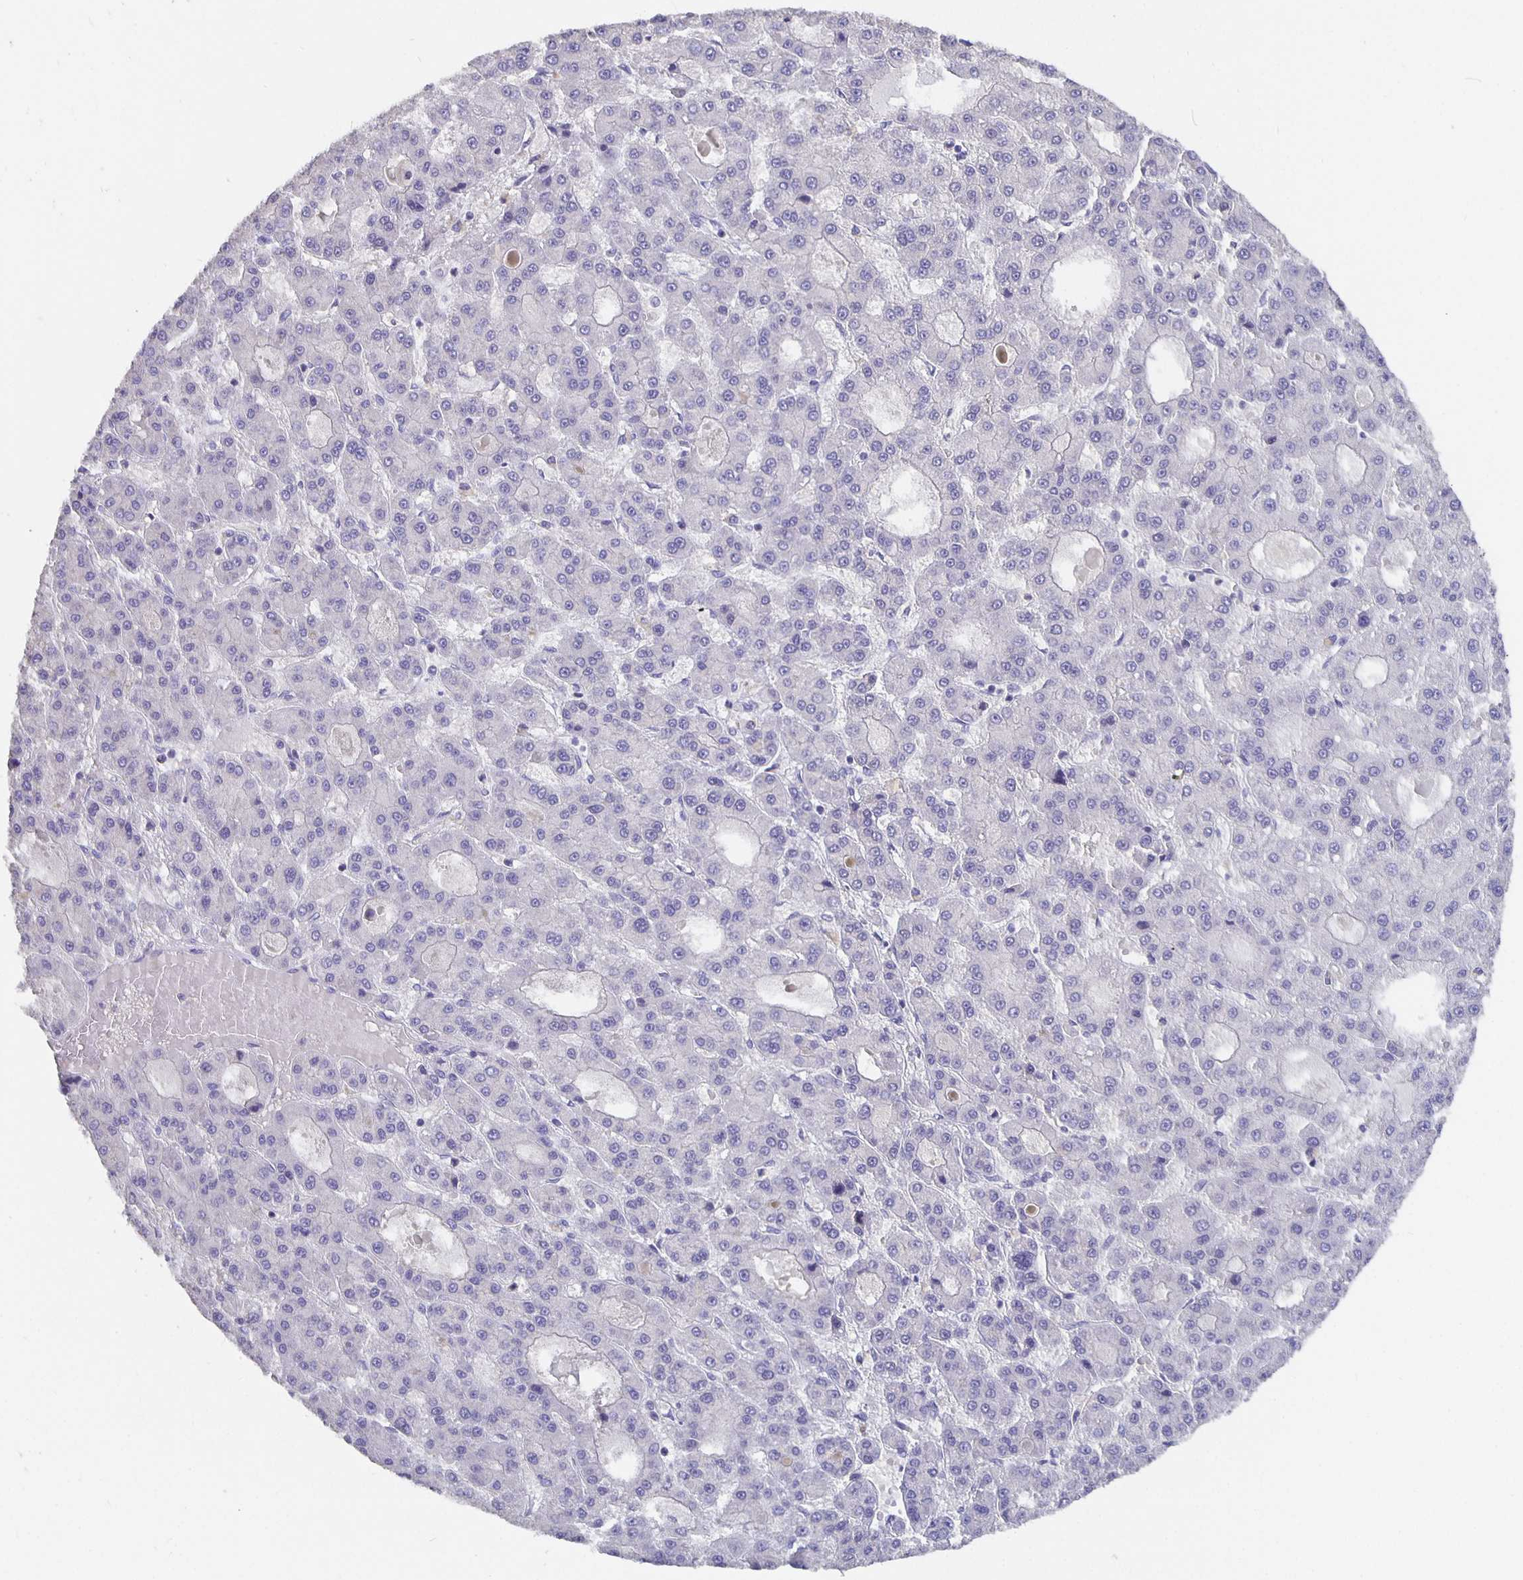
{"staining": {"intensity": "negative", "quantity": "none", "location": "none"}, "tissue": "liver cancer", "cell_type": "Tumor cells", "image_type": "cancer", "snomed": [{"axis": "morphology", "description": "Carcinoma, Hepatocellular, NOS"}, {"axis": "topography", "description": "Liver"}], "caption": "High power microscopy micrograph of an immunohistochemistry (IHC) image of hepatocellular carcinoma (liver), revealing no significant staining in tumor cells.", "gene": "CFAP74", "patient": {"sex": "male", "age": 70}}